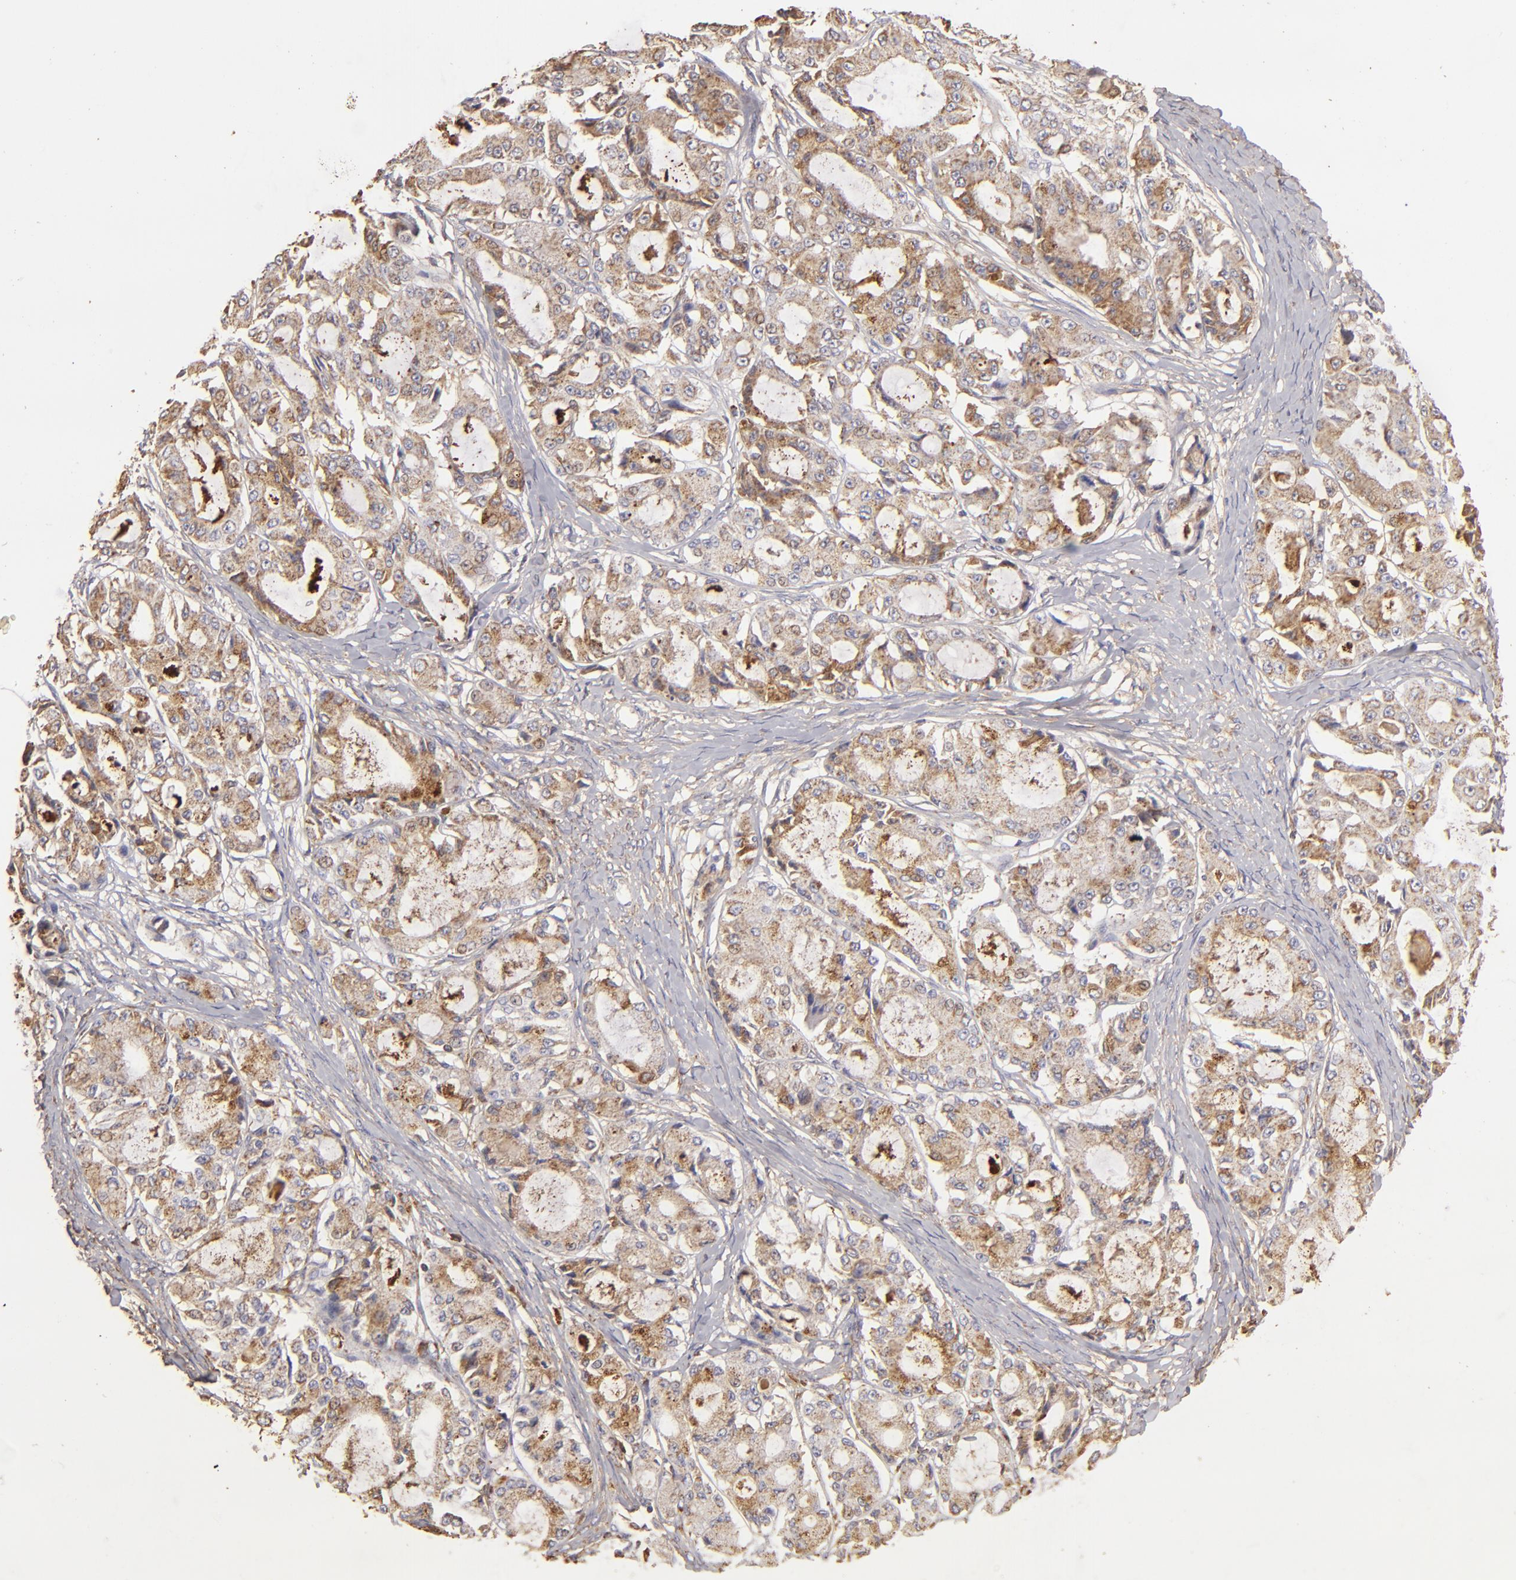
{"staining": {"intensity": "moderate", "quantity": ">75%", "location": "cytoplasmic/membranous"}, "tissue": "ovarian cancer", "cell_type": "Tumor cells", "image_type": "cancer", "snomed": [{"axis": "morphology", "description": "Carcinoma, endometroid"}, {"axis": "topography", "description": "Ovary"}], "caption": "The micrograph displays staining of ovarian endometroid carcinoma, revealing moderate cytoplasmic/membranous protein expression (brown color) within tumor cells. The protein is stained brown, and the nuclei are stained in blue (DAB IHC with brightfield microscopy, high magnification).", "gene": "CFB", "patient": {"sex": "female", "age": 61}}